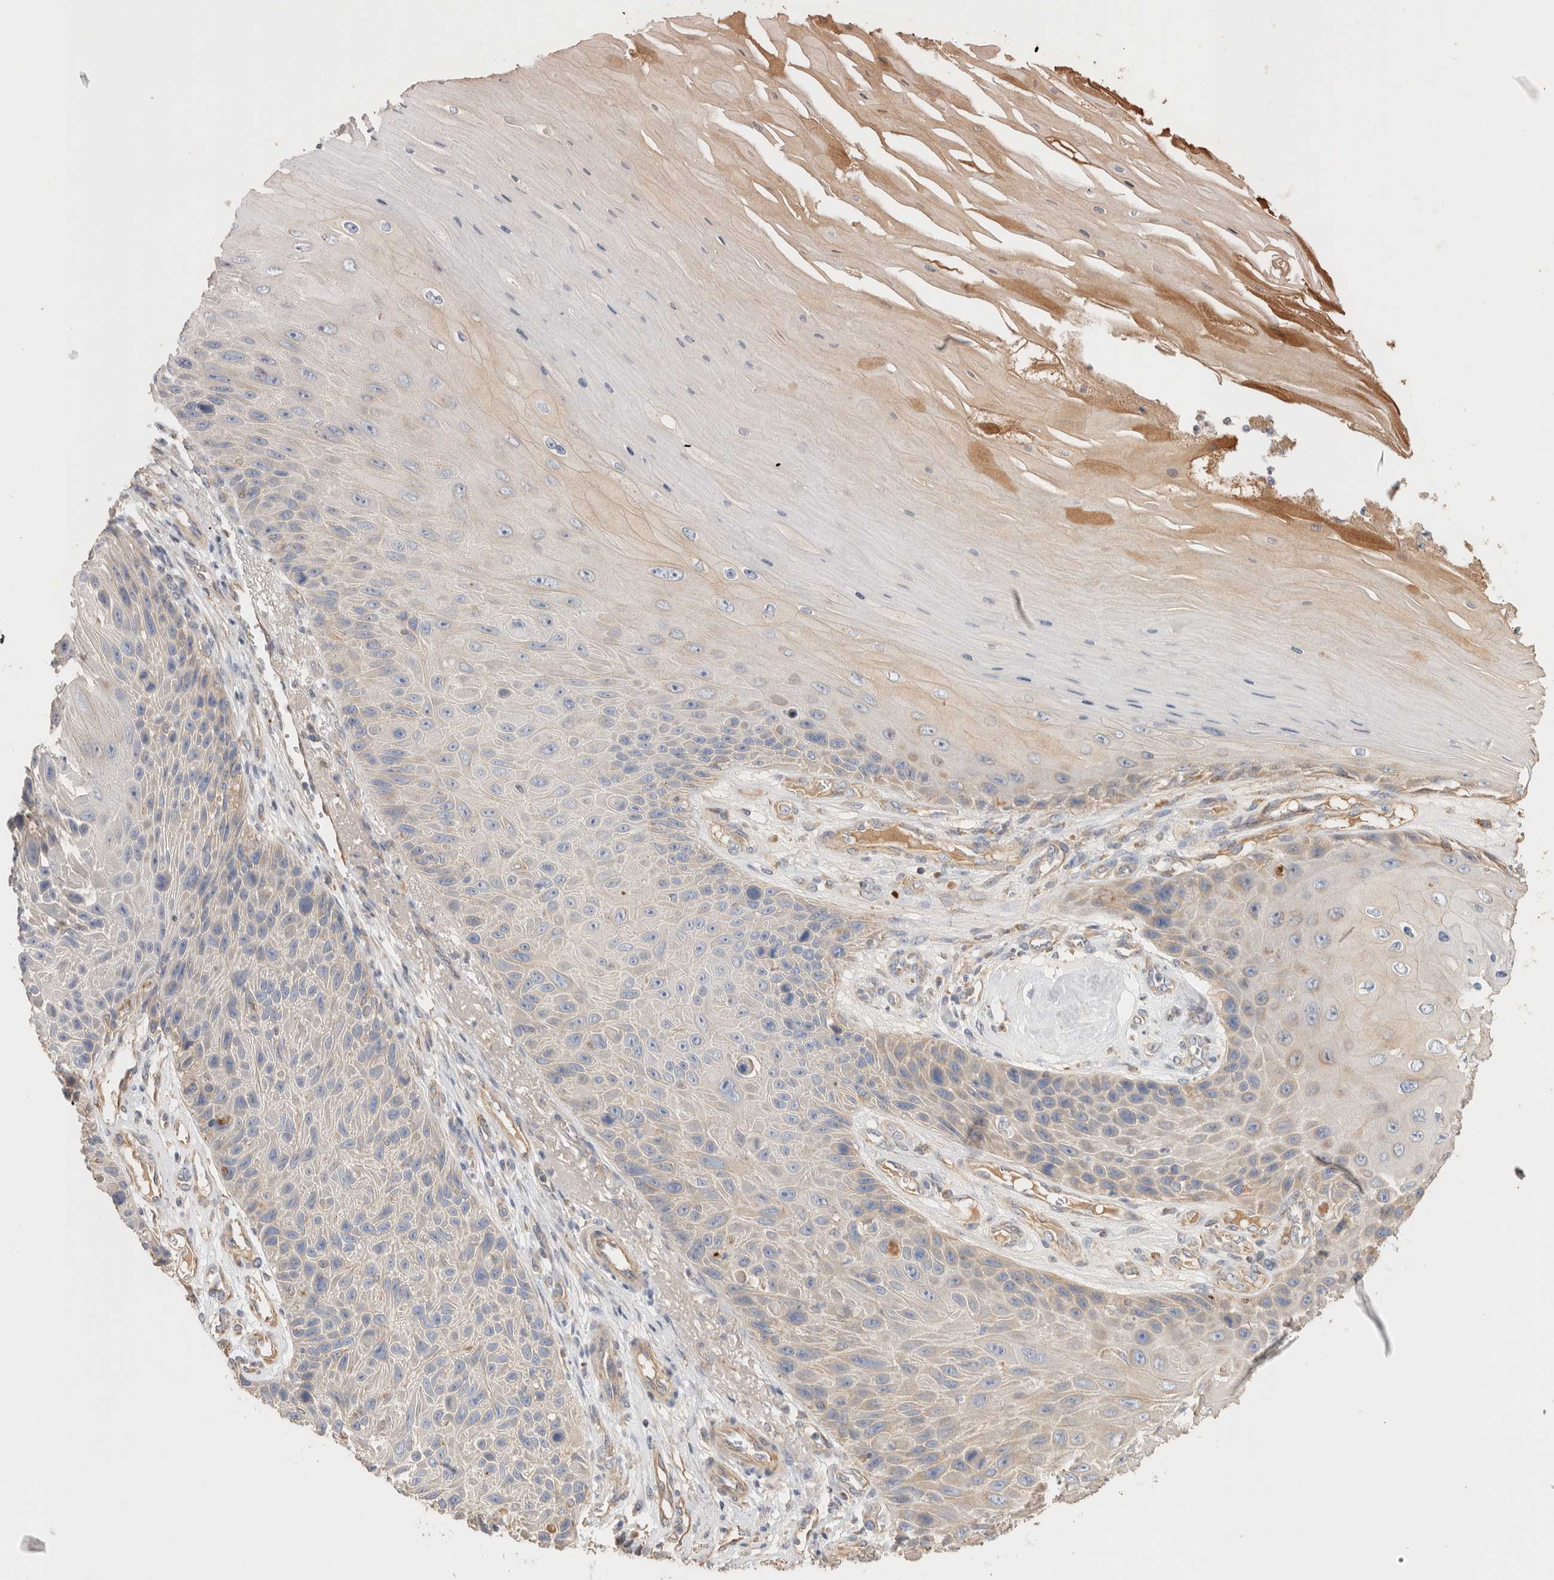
{"staining": {"intensity": "negative", "quantity": "none", "location": "none"}, "tissue": "skin cancer", "cell_type": "Tumor cells", "image_type": "cancer", "snomed": [{"axis": "morphology", "description": "Squamous cell carcinoma, NOS"}, {"axis": "topography", "description": "Skin"}], "caption": "Tumor cells show no significant protein positivity in skin cancer (squamous cell carcinoma).", "gene": "PROS1", "patient": {"sex": "female", "age": 88}}